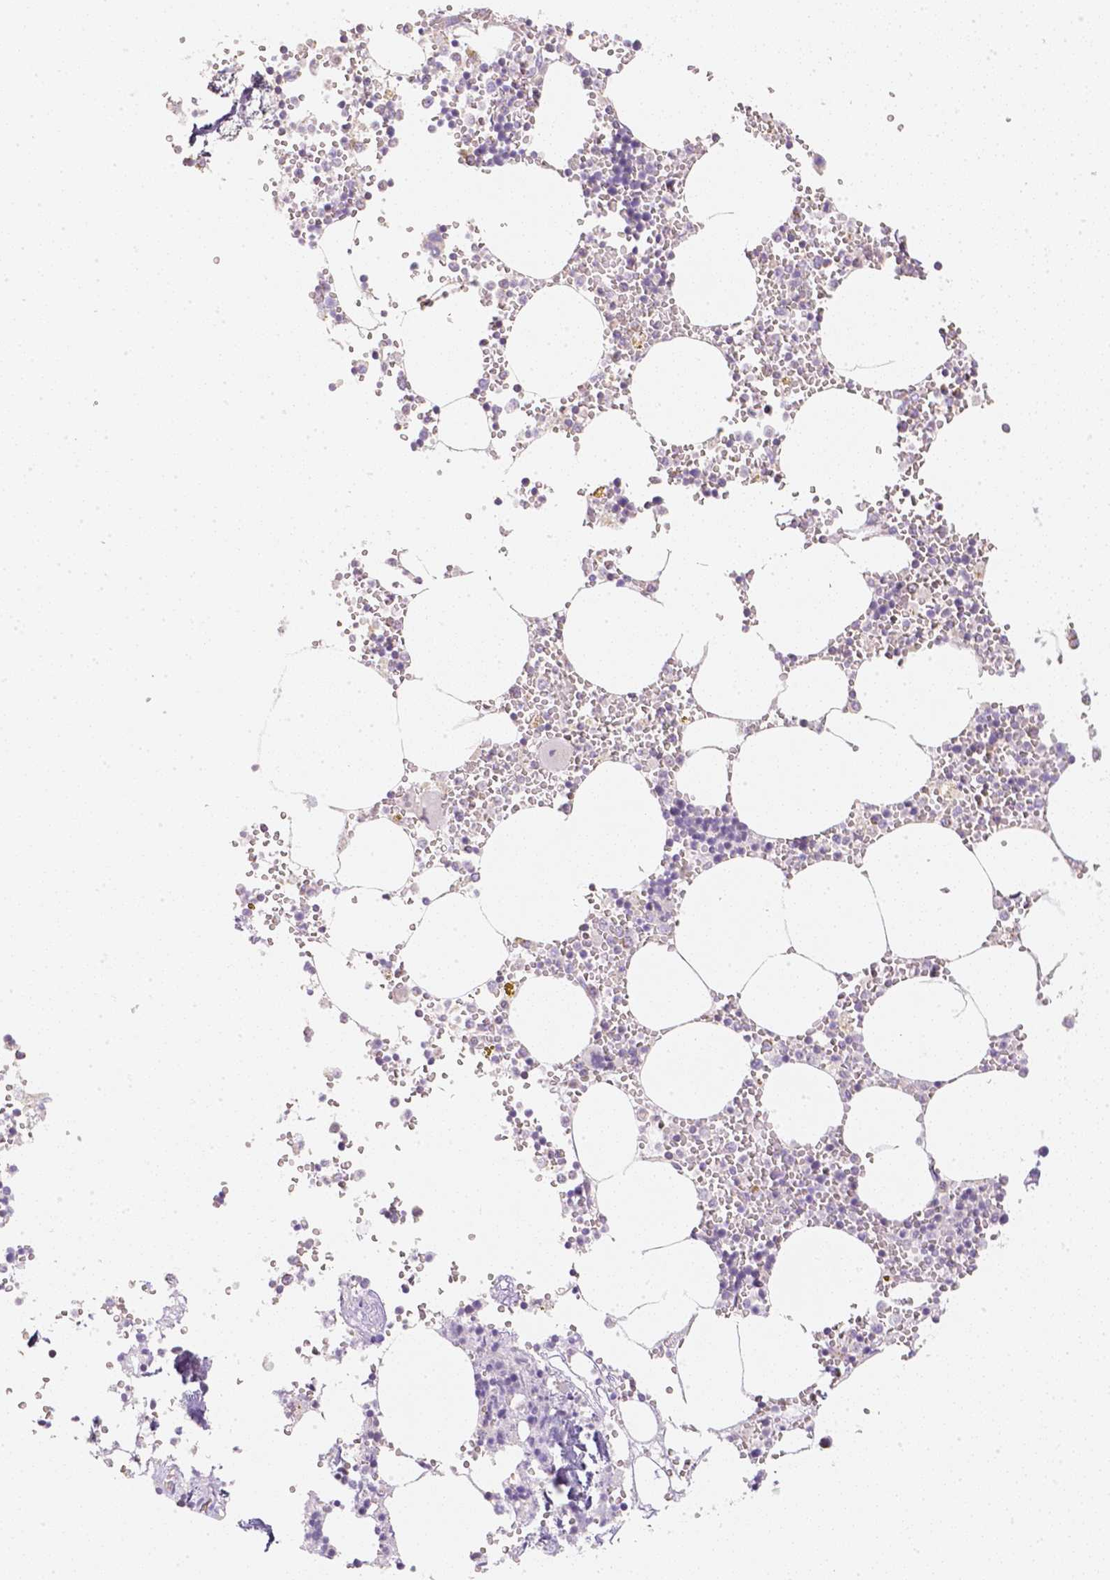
{"staining": {"intensity": "negative", "quantity": "none", "location": "none"}, "tissue": "bone marrow", "cell_type": "Hematopoietic cells", "image_type": "normal", "snomed": [{"axis": "morphology", "description": "Normal tissue, NOS"}, {"axis": "topography", "description": "Bone marrow"}], "caption": "A high-resolution image shows IHC staining of normal bone marrow, which exhibits no significant staining in hematopoietic cells.", "gene": "NVL", "patient": {"sex": "male", "age": 54}}